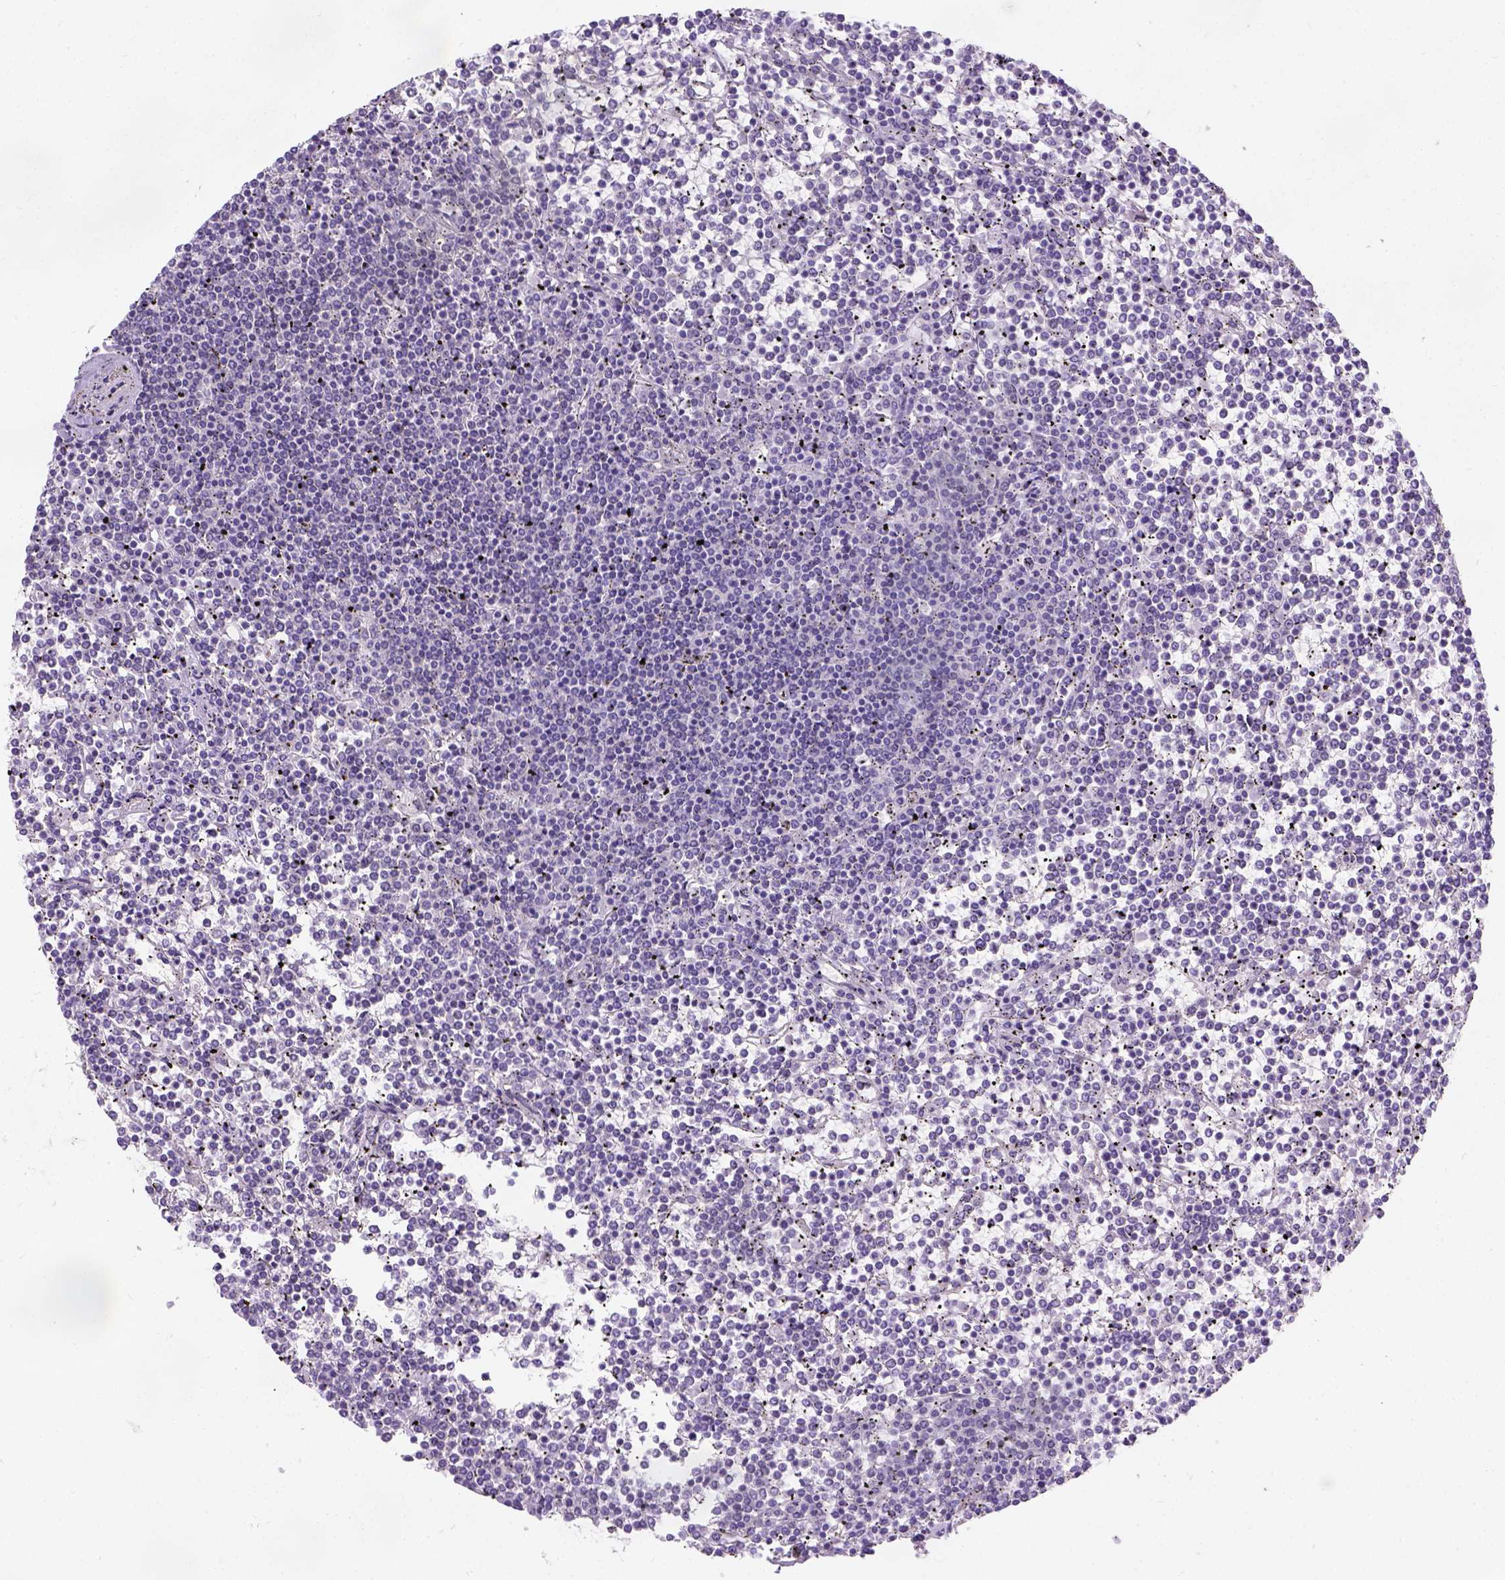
{"staining": {"intensity": "negative", "quantity": "none", "location": "none"}, "tissue": "lymphoma", "cell_type": "Tumor cells", "image_type": "cancer", "snomed": [{"axis": "morphology", "description": "Malignant lymphoma, non-Hodgkin's type, Low grade"}, {"axis": "topography", "description": "Spleen"}], "caption": "Immunohistochemistry (IHC) of malignant lymphoma, non-Hodgkin's type (low-grade) reveals no expression in tumor cells.", "gene": "C20orf144", "patient": {"sex": "female", "age": 19}}